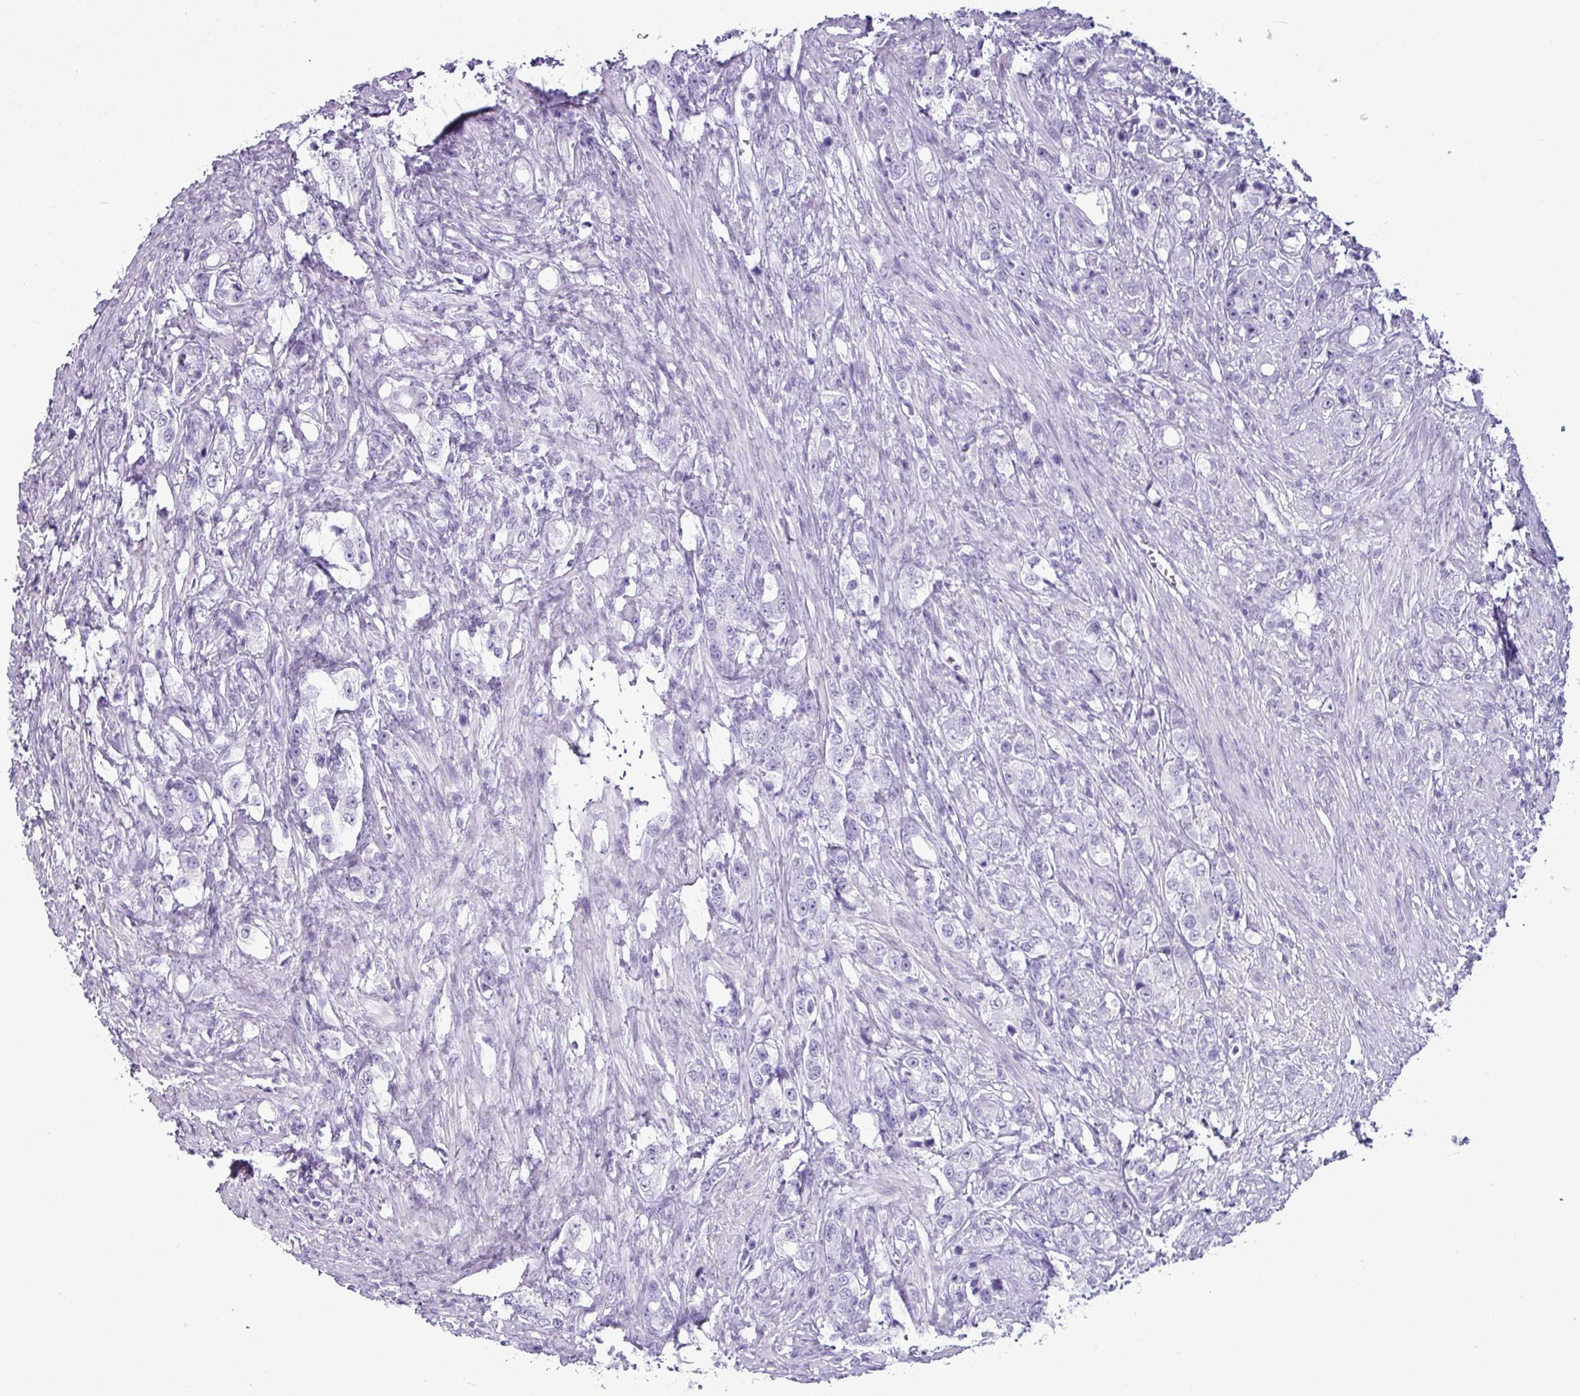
{"staining": {"intensity": "negative", "quantity": "none", "location": "none"}, "tissue": "prostate cancer", "cell_type": "Tumor cells", "image_type": "cancer", "snomed": [{"axis": "morphology", "description": "Adenocarcinoma, High grade"}, {"axis": "topography", "description": "Prostate"}], "caption": "This is a histopathology image of immunohistochemistry staining of high-grade adenocarcinoma (prostate), which shows no staining in tumor cells.", "gene": "AMY1B", "patient": {"sex": "male", "age": 63}}